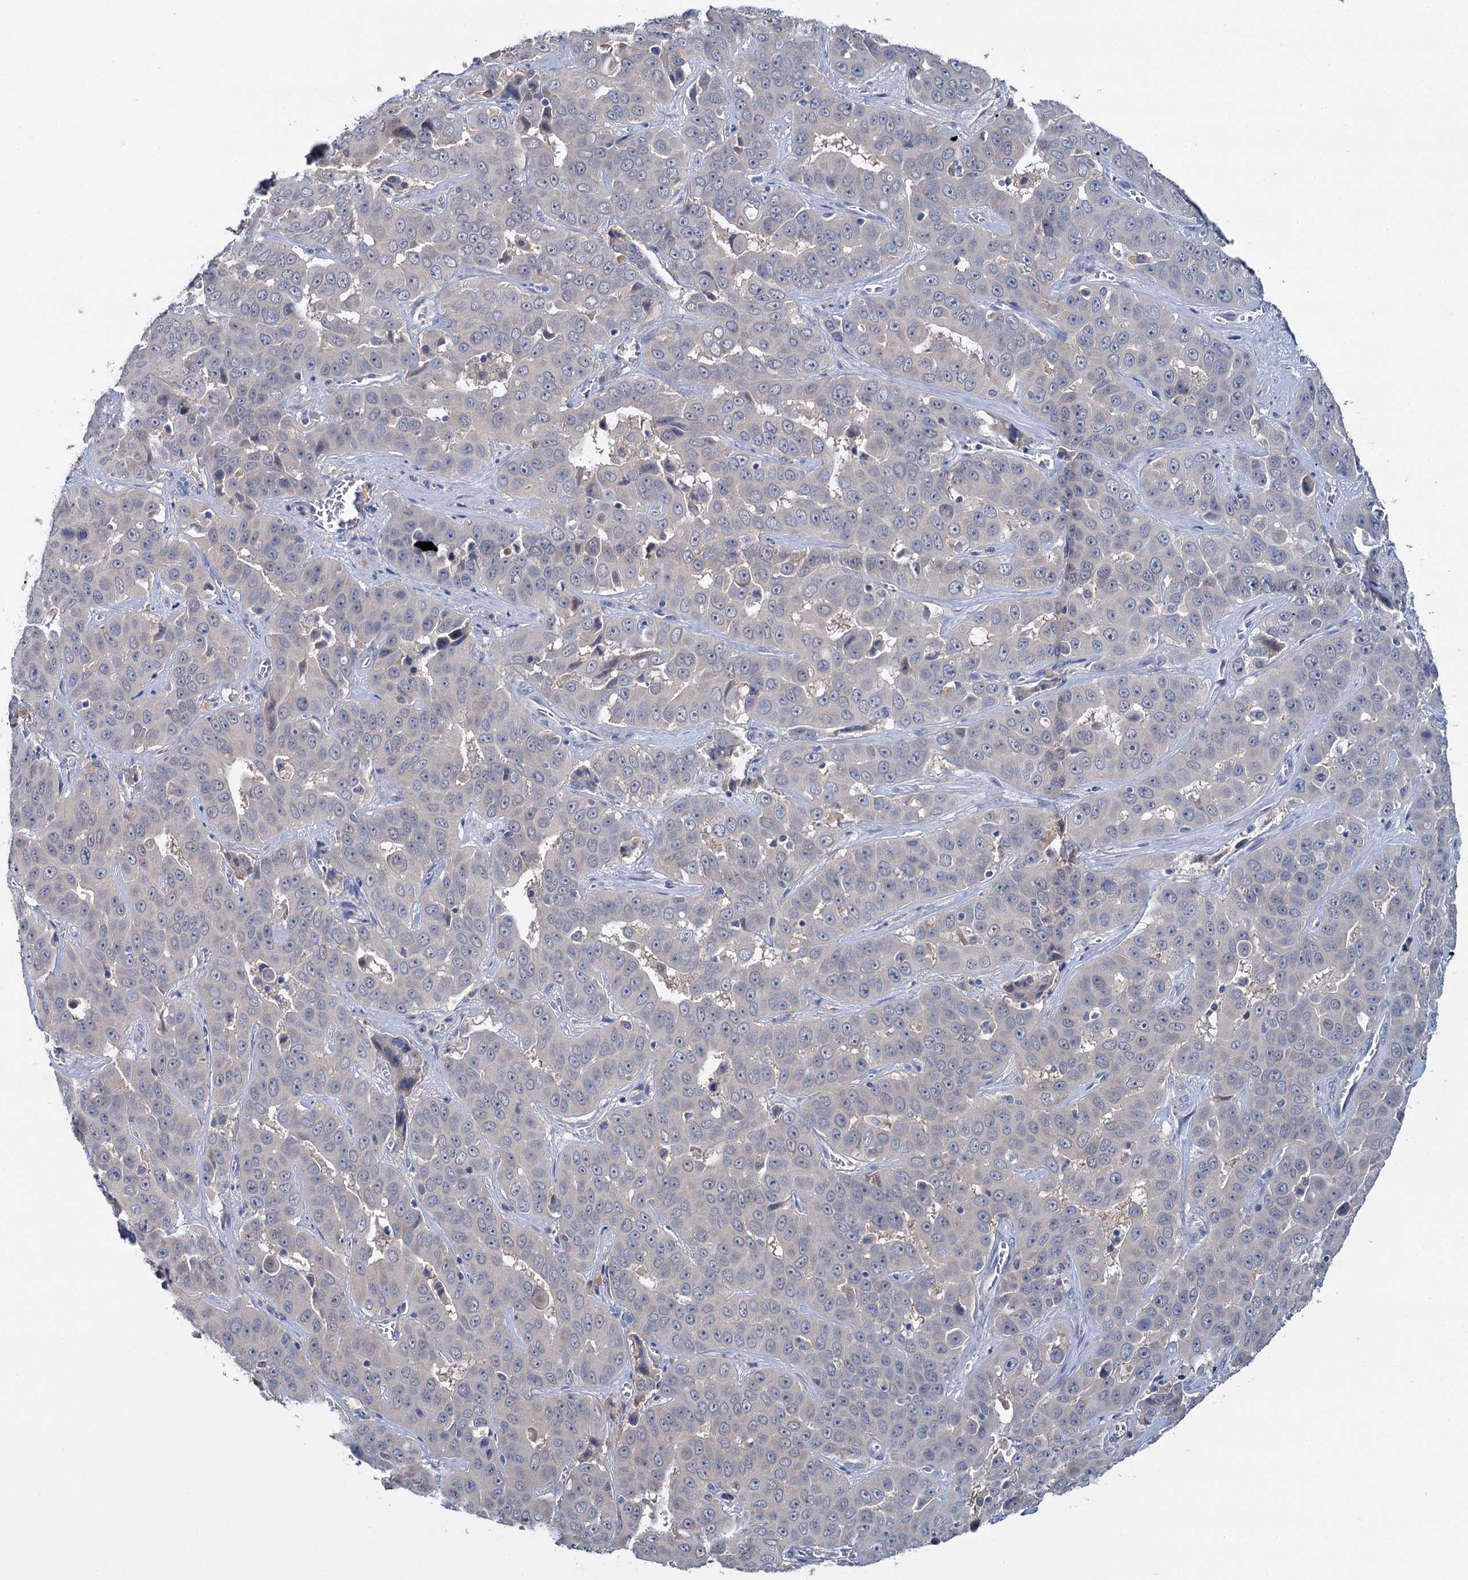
{"staining": {"intensity": "negative", "quantity": "none", "location": "none"}, "tissue": "liver cancer", "cell_type": "Tumor cells", "image_type": "cancer", "snomed": [{"axis": "morphology", "description": "Cholangiocarcinoma"}, {"axis": "topography", "description": "Liver"}], "caption": "A micrograph of liver cancer stained for a protein displays no brown staining in tumor cells.", "gene": "ANKRD42", "patient": {"sex": "female", "age": 52}}